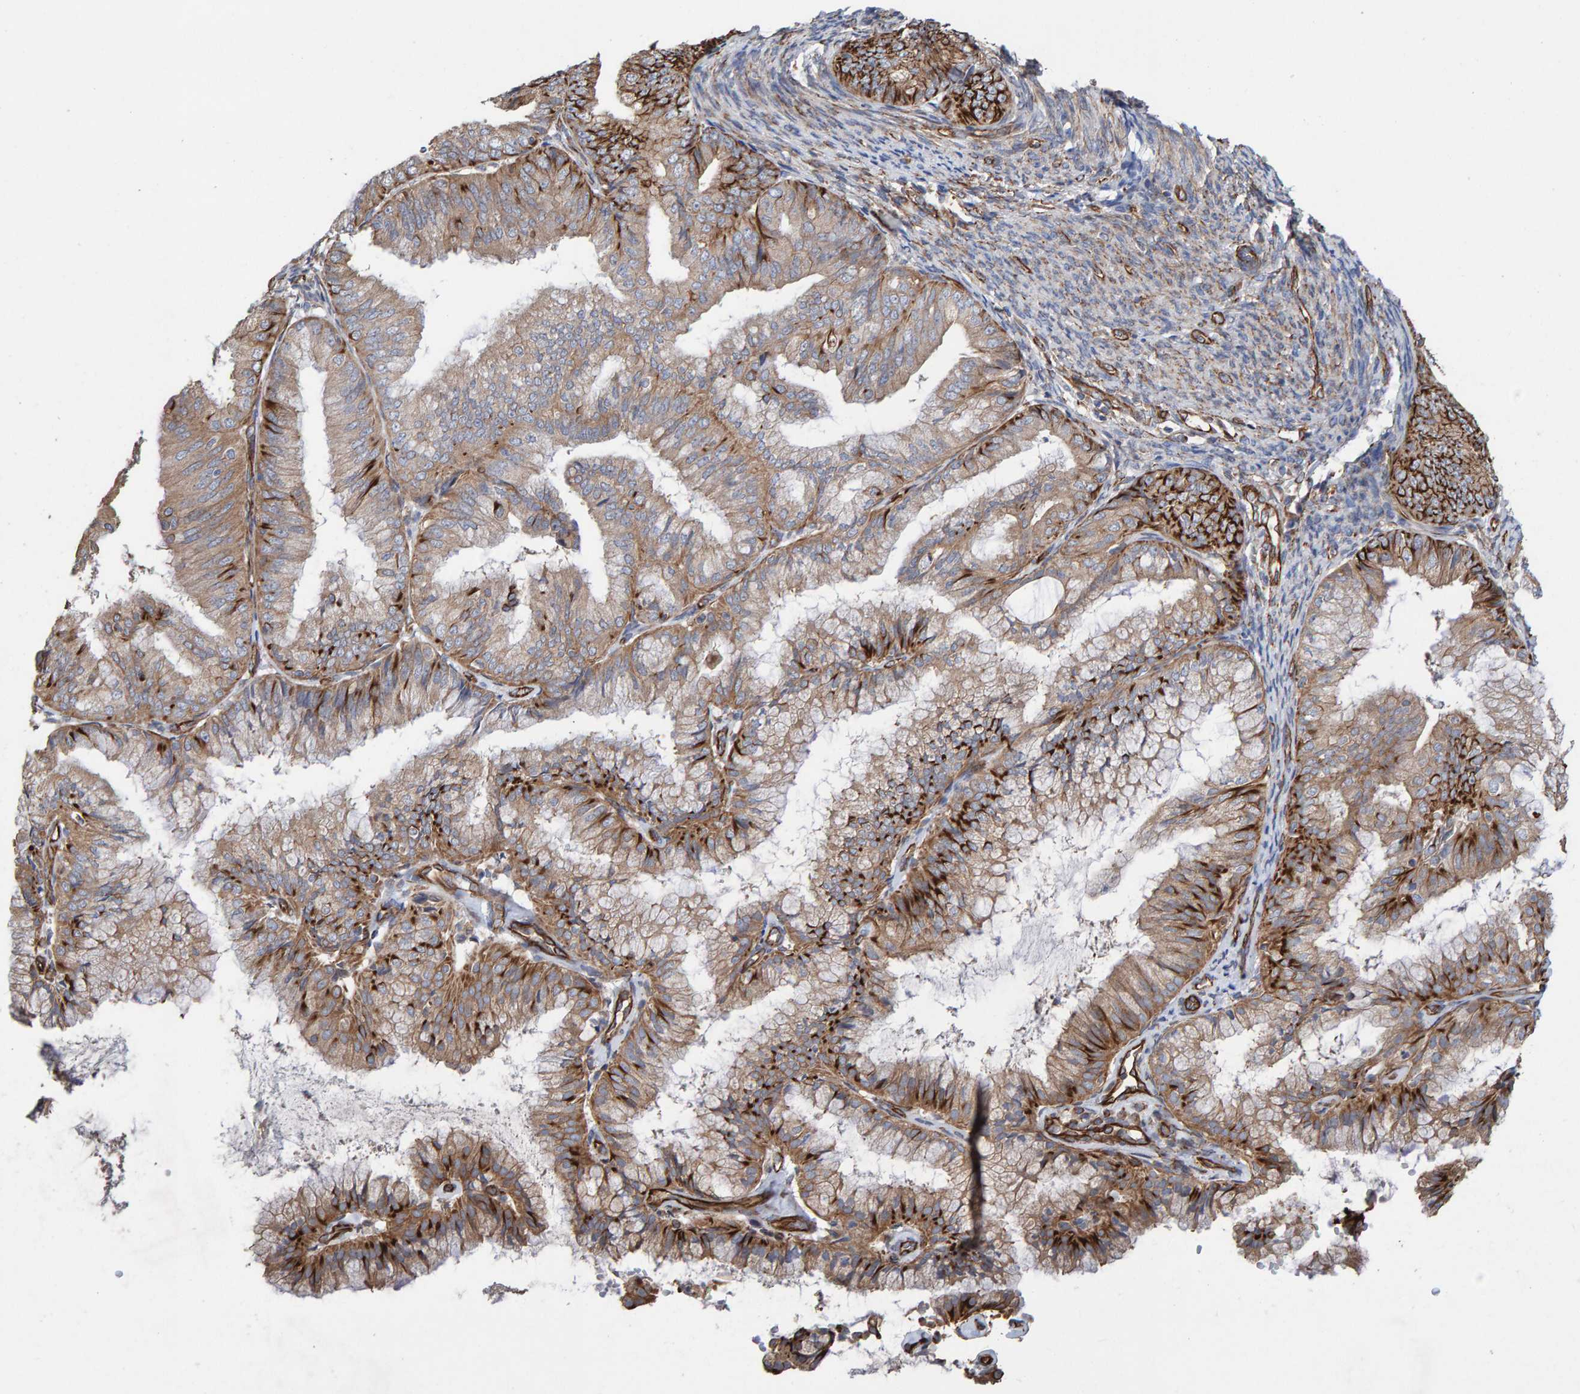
{"staining": {"intensity": "moderate", "quantity": ">75%", "location": "cytoplasmic/membranous"}, "tissue": "endometrial cancer", "cell_type": "Tumor cells", "image_type": "cancer", "snomed": [{"axis": "morphology", "description": "Adenocarcinoma, NOS"}, {"axis": "topography", "description": "Endometrium"}], "caption": "Protein staining of adenocarcinoma (endometrial) tissue exhibits moderate cytoplasmic/membranous positivity in about >75% of tumor cells.", "gene": "ZNF347", "patient": {"sex": "female", "age": 63}}